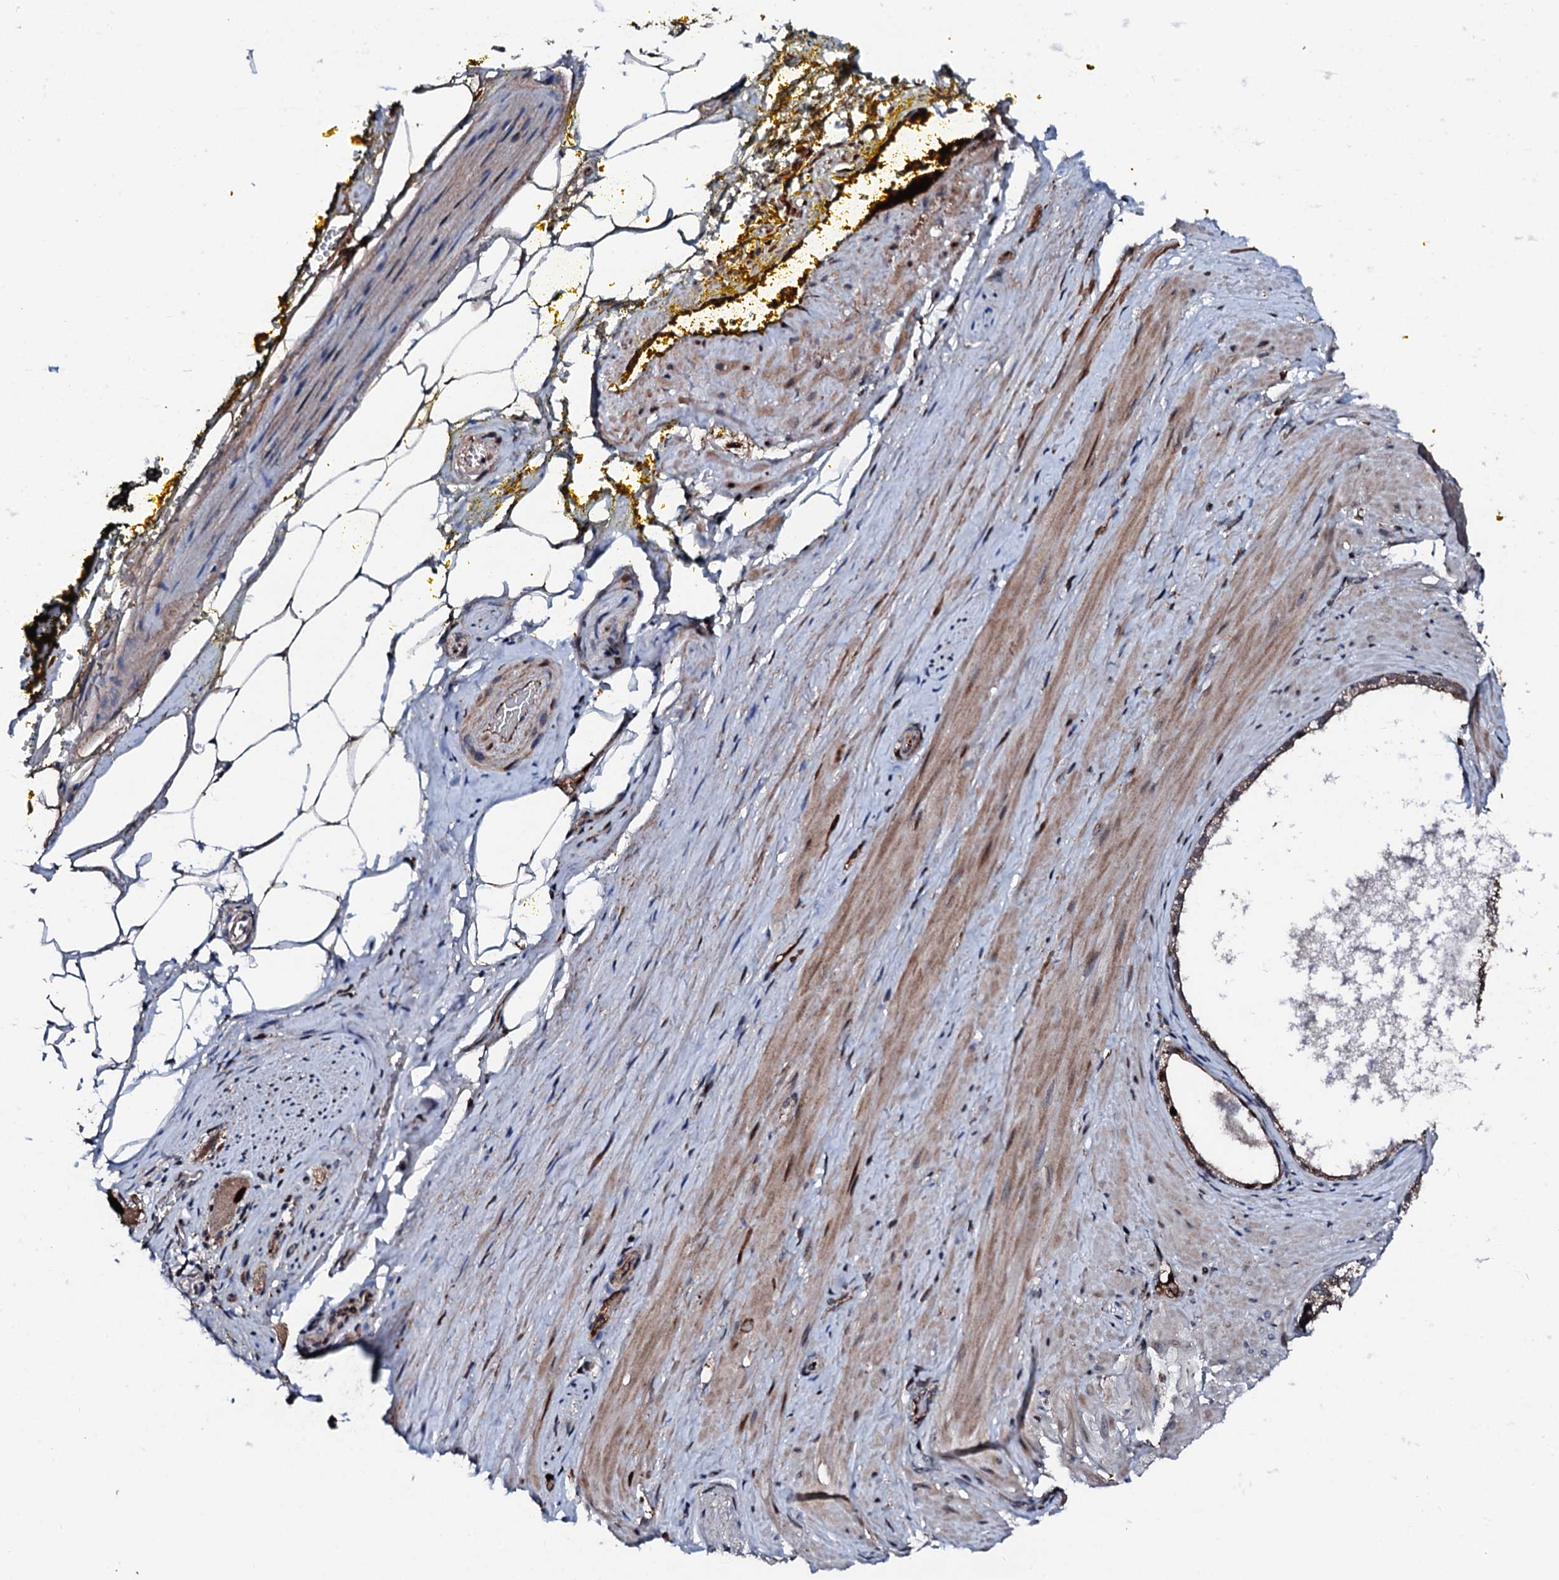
{"staining": {"intensity": "moderate", "quantity": ">75%", "location": "cytoplasmic/membranous,nuclear"}, "tissue": "adipose tissue", "cell_type": "Adipocytes", "image_type": "normal", "snomed": [{"axis": "morphology", "description": "Normal tissue, NOS"}, {"axis": "morphology", "description": "Adenocarcinoma, Low grade"}, {"axis": "topography", "description": "Prostate"}, {"axis": "topography", "description": "Peripheral nerve tissue"}], "caption": "This photomicrograph exhibits IHC staining of unremarkable adipose tissue, with medium moderate cytoplasmic/membranous,nuclear staining in about >75% of adipocytes.", "gene": "KIF18A", "patient": {"sex": "male", "age": 63}}